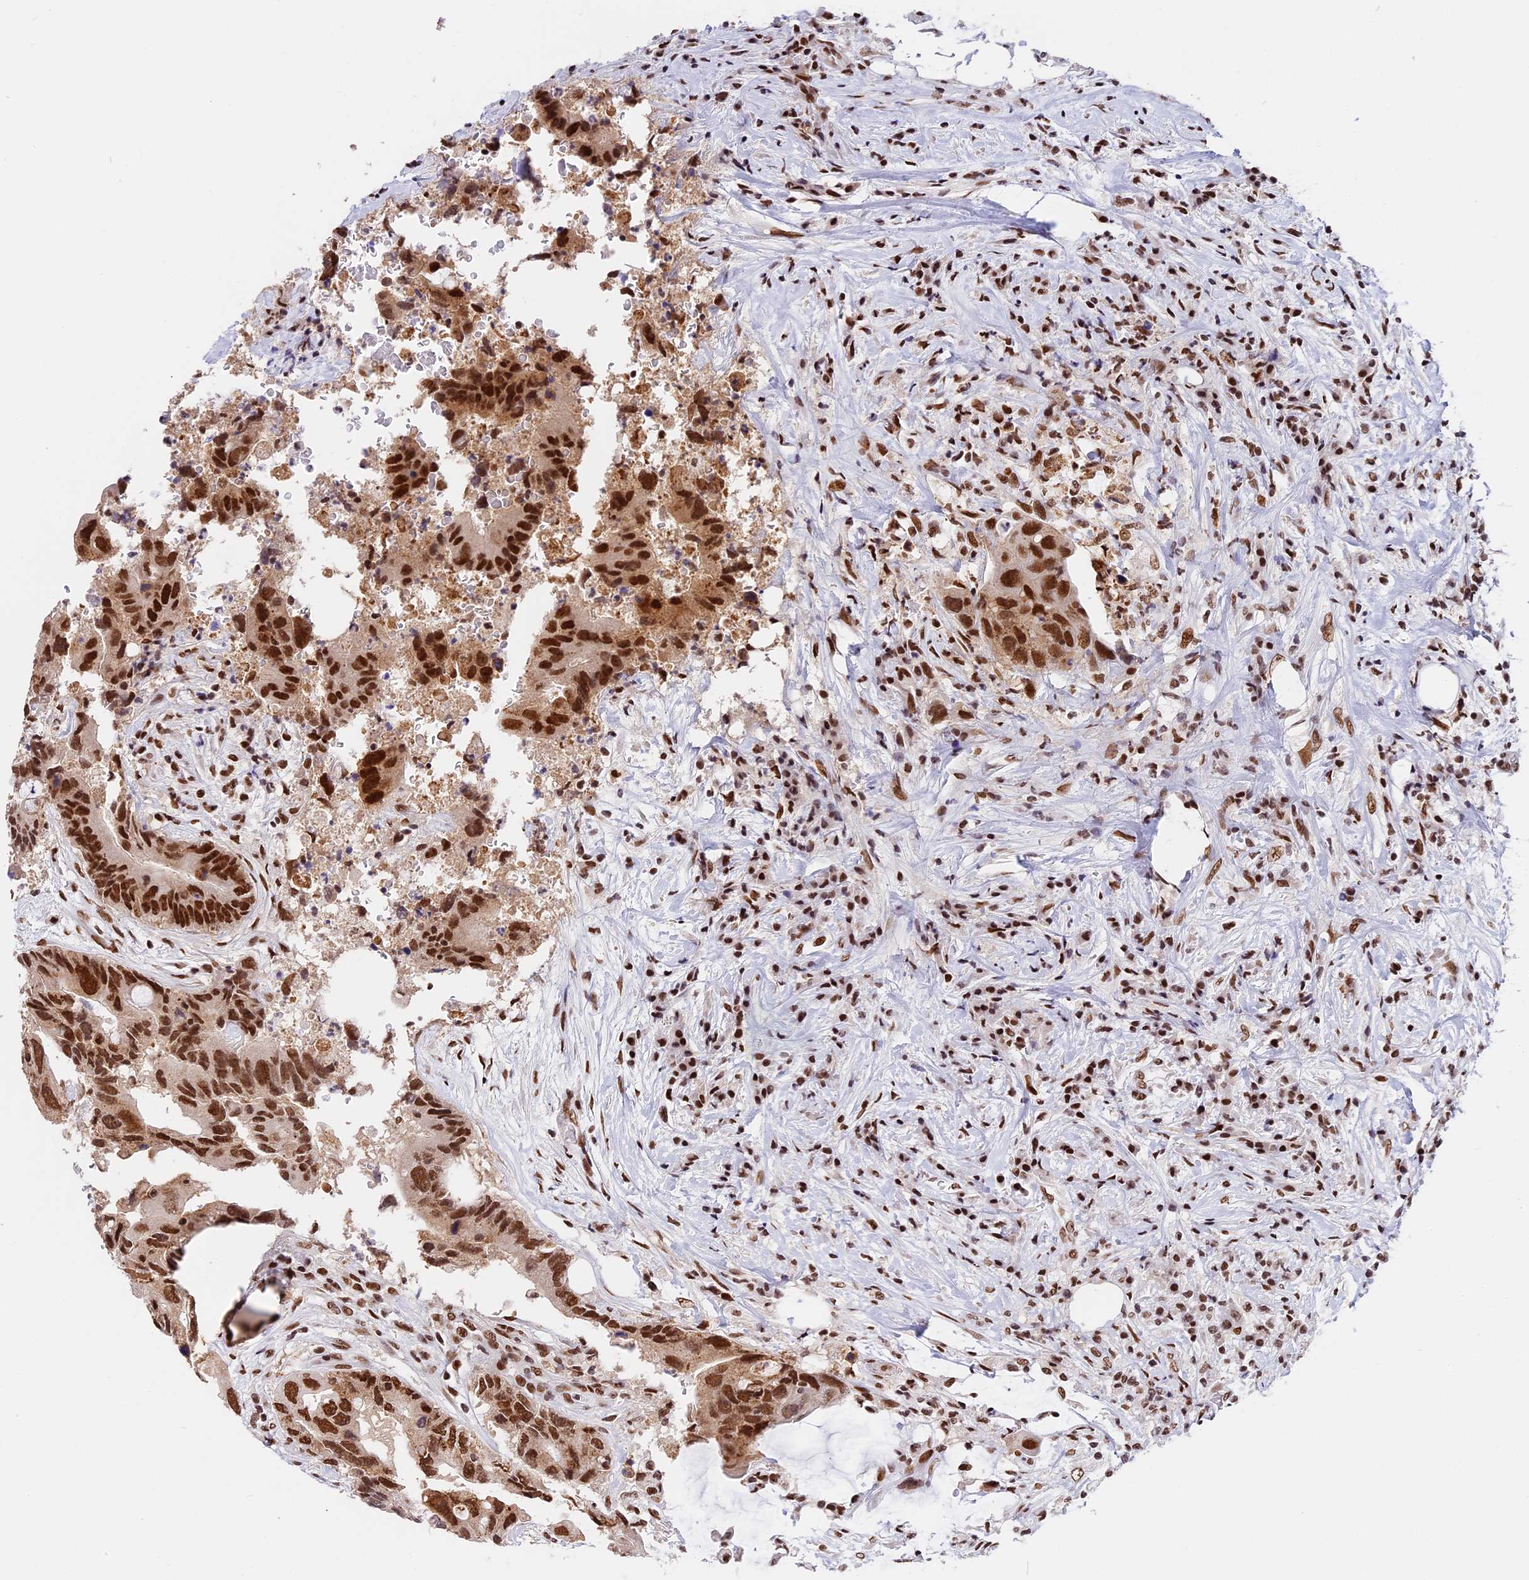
{"staining": {"intensity": "strong", "quantity": ">75%", "location": "nuclear"}, "tissue": "colorectal cancer", "cell_type": "Tumor cells", "image_type": "cancer", "snomed": [{"axis": "morphology", "description": "Adenocarcinoma, NOS"}, {"axis": "topography", "description": "Colon"}], "caption": "A brown stain highlights strong nuclear staining of a protein in human colorectal cancer tumor cells.", "gene": "SBNO1", "patient": {"sex": "male", "age": 71}}